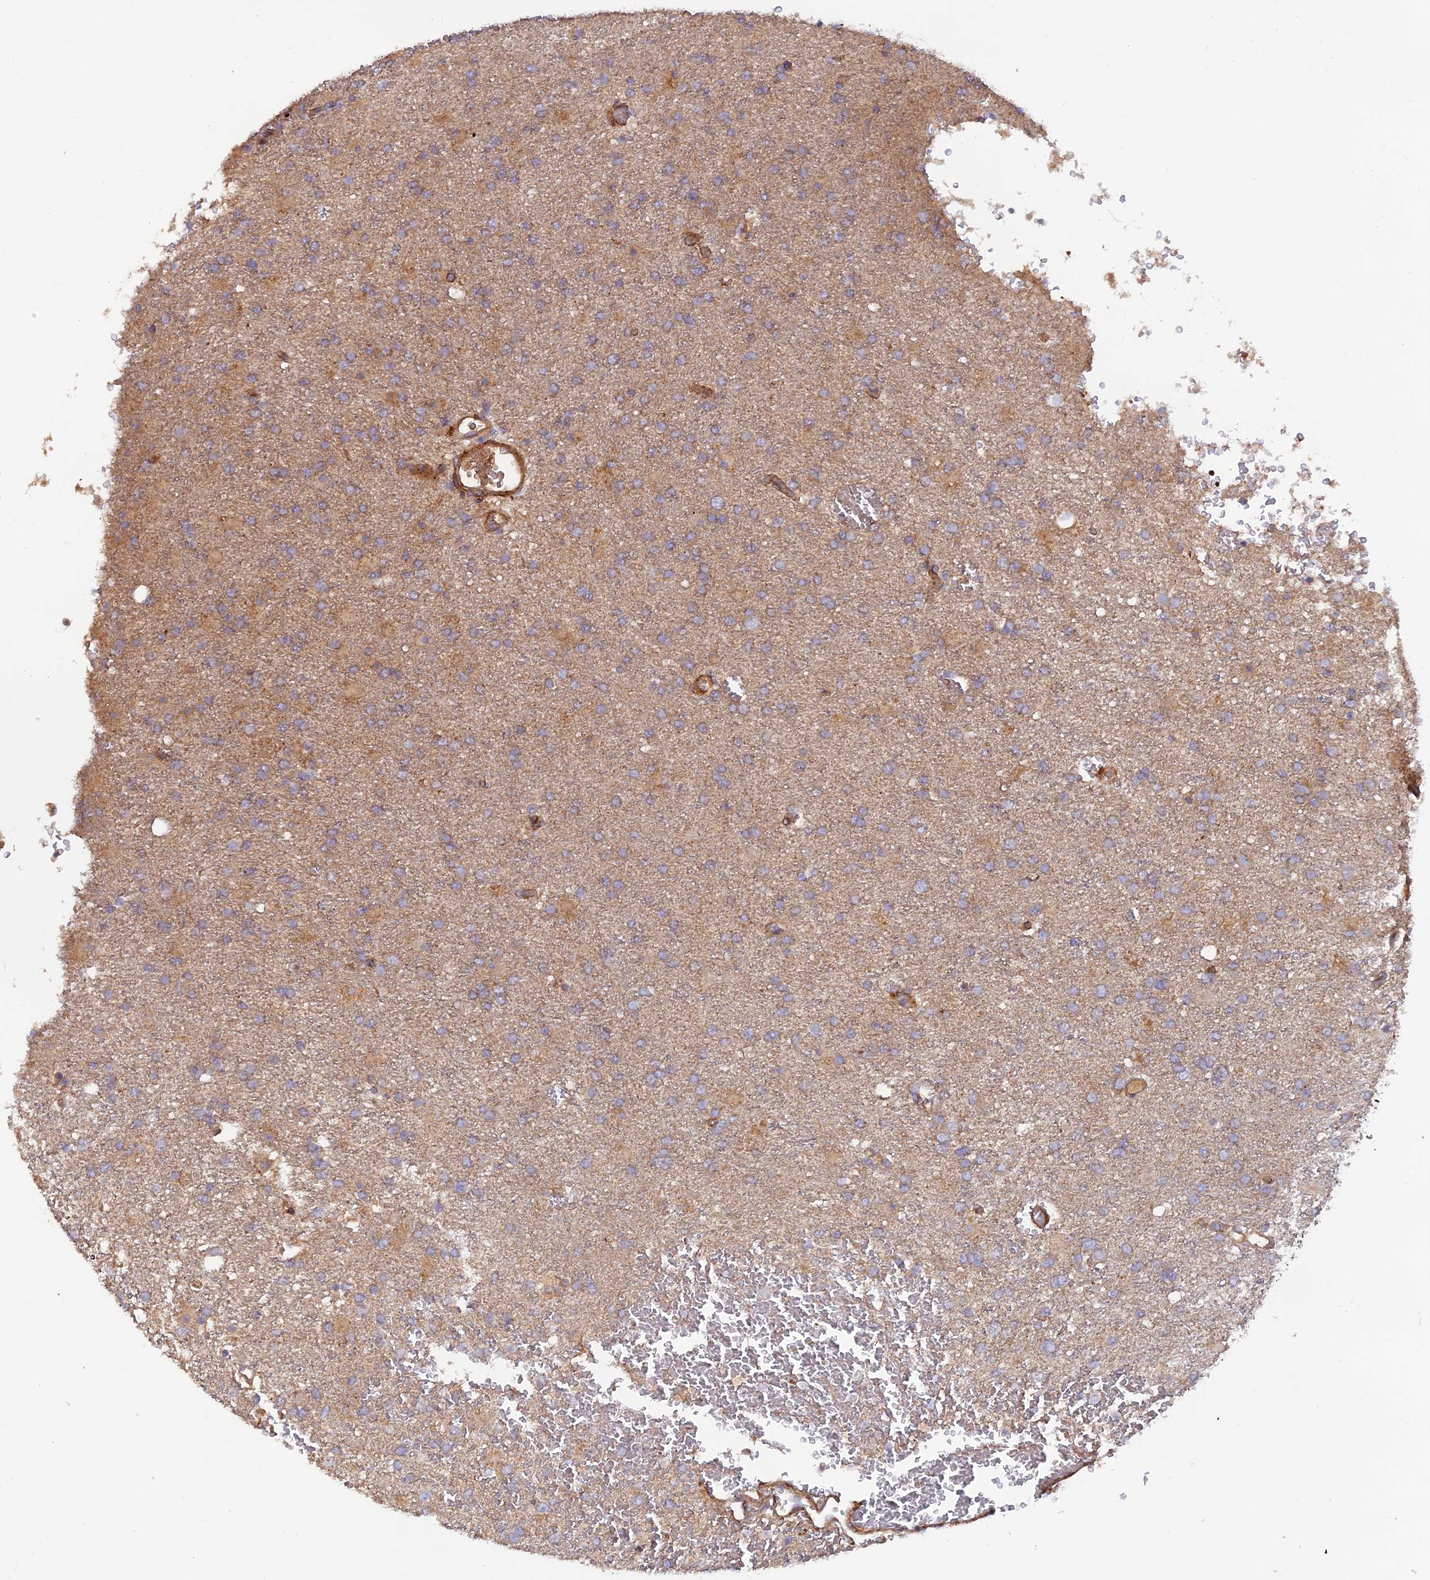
{"staining": {"intensity": "negative", "quantity": "none", "location": "none"}, "tissue": "glioma", "cell_type": "Tumor cells", "image_type": "cancer", "snomed": [{"axis": "morphology", "description": "Glioma, malignant, High grade"}, {"axis": "topography", "description": "Brain"}], "caption": "High-grade glioma (malignant) stained for a protein using IHC reveals no positivity tumor cells.", "gene": "GMCL1", "patient": {"sex": "female", "age": 74}}